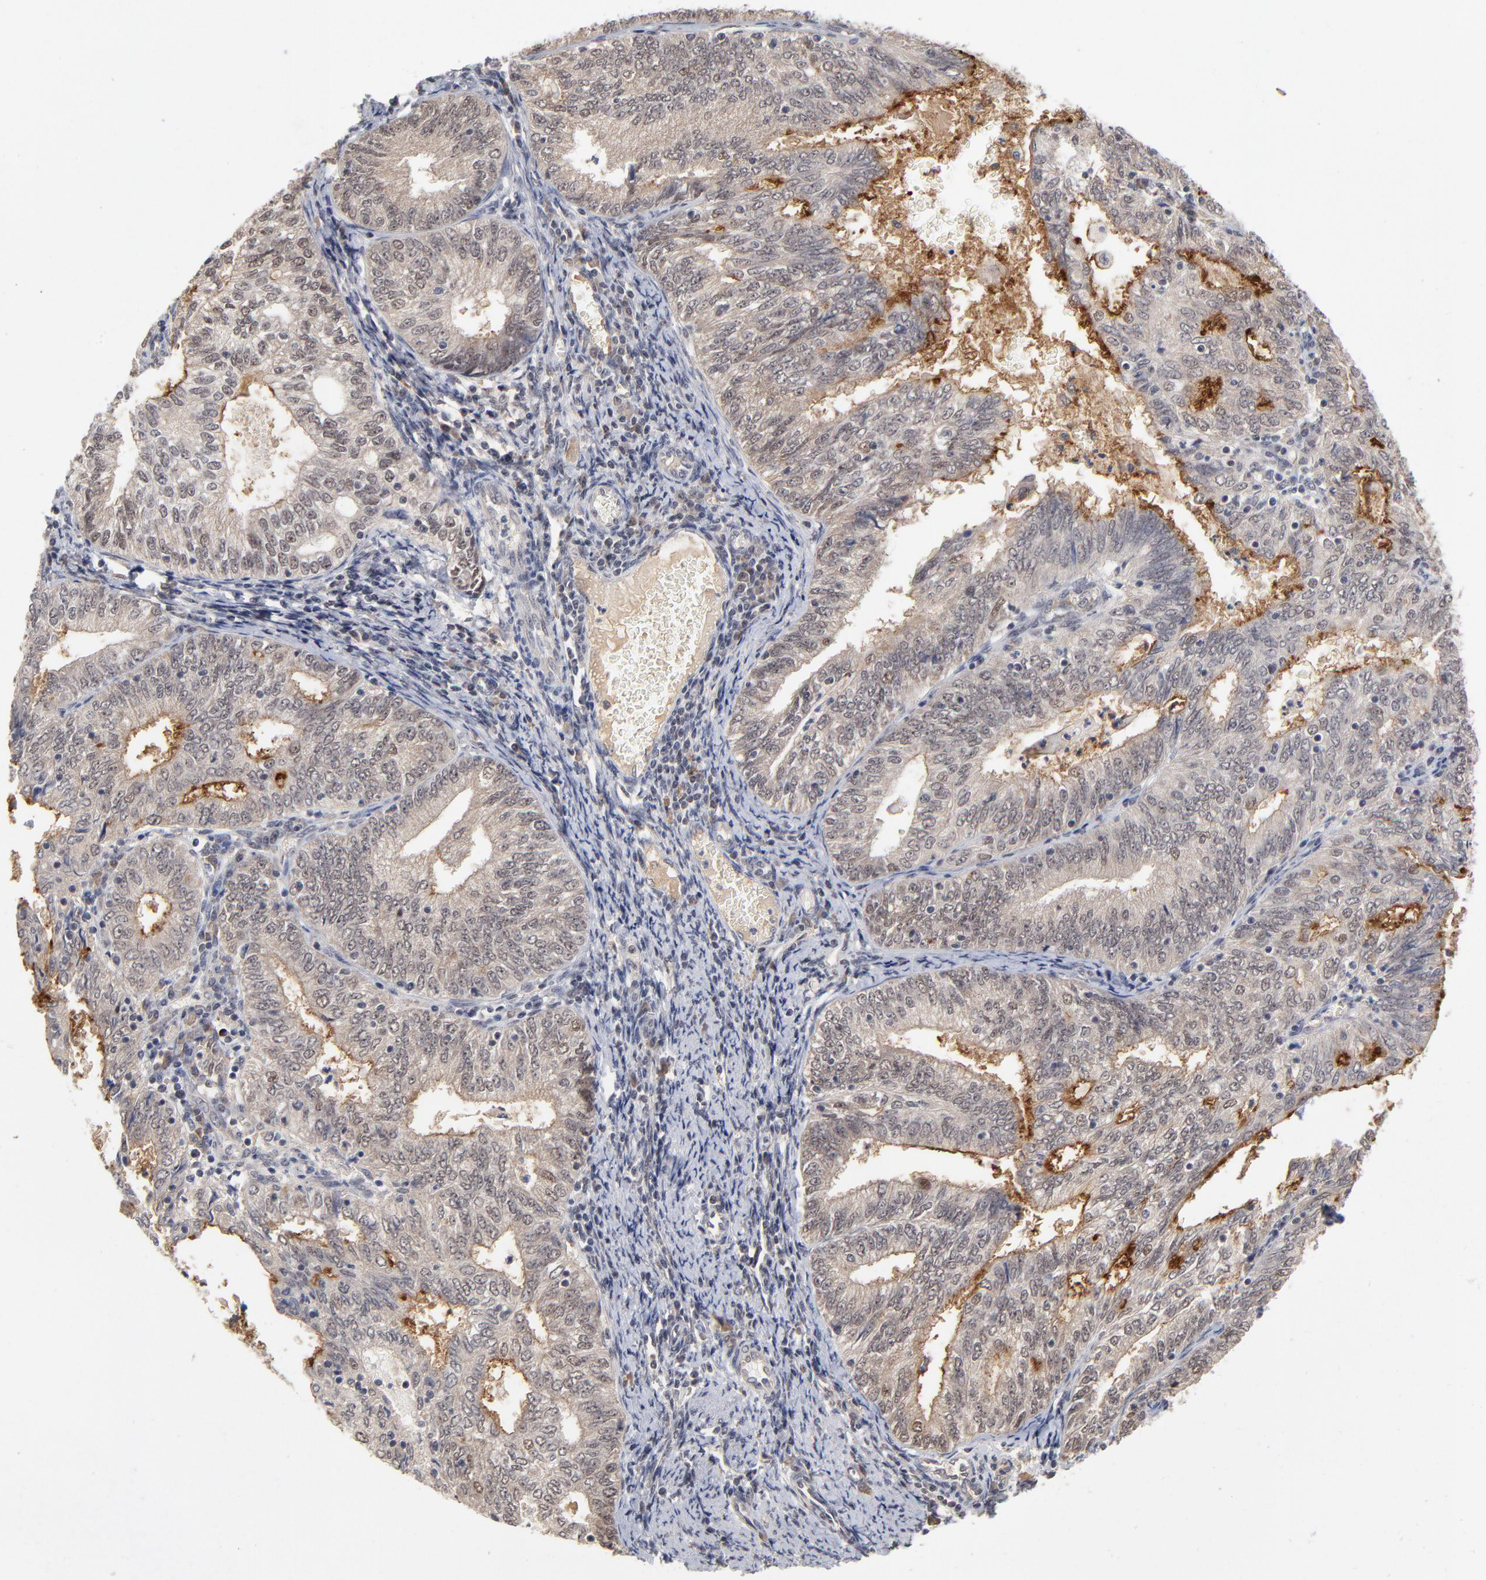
{"staining": {"intensity": "moderate", "quantity": ">75%", "location": "cytoplasmic/membranous"}, "tissue": "endometrial cancer", "cell_type": "Tumor cells", "image_type": "cancer", "snomed": [{"axis": "morphology", "description": "Adenocarcinoma, NOS"}, {"axis": "topography", "description": "Endometrium"}], "caption": "Protein expression analysis of endometrial adenocarcinoma displays moderate cytoplasmic/membranous positivity in approximately >75% of tumor cells. (IHC, brightfield microscopy, high magnification).", "gene": "WSB1", "patient": {"sex": "female", "age": 69}}